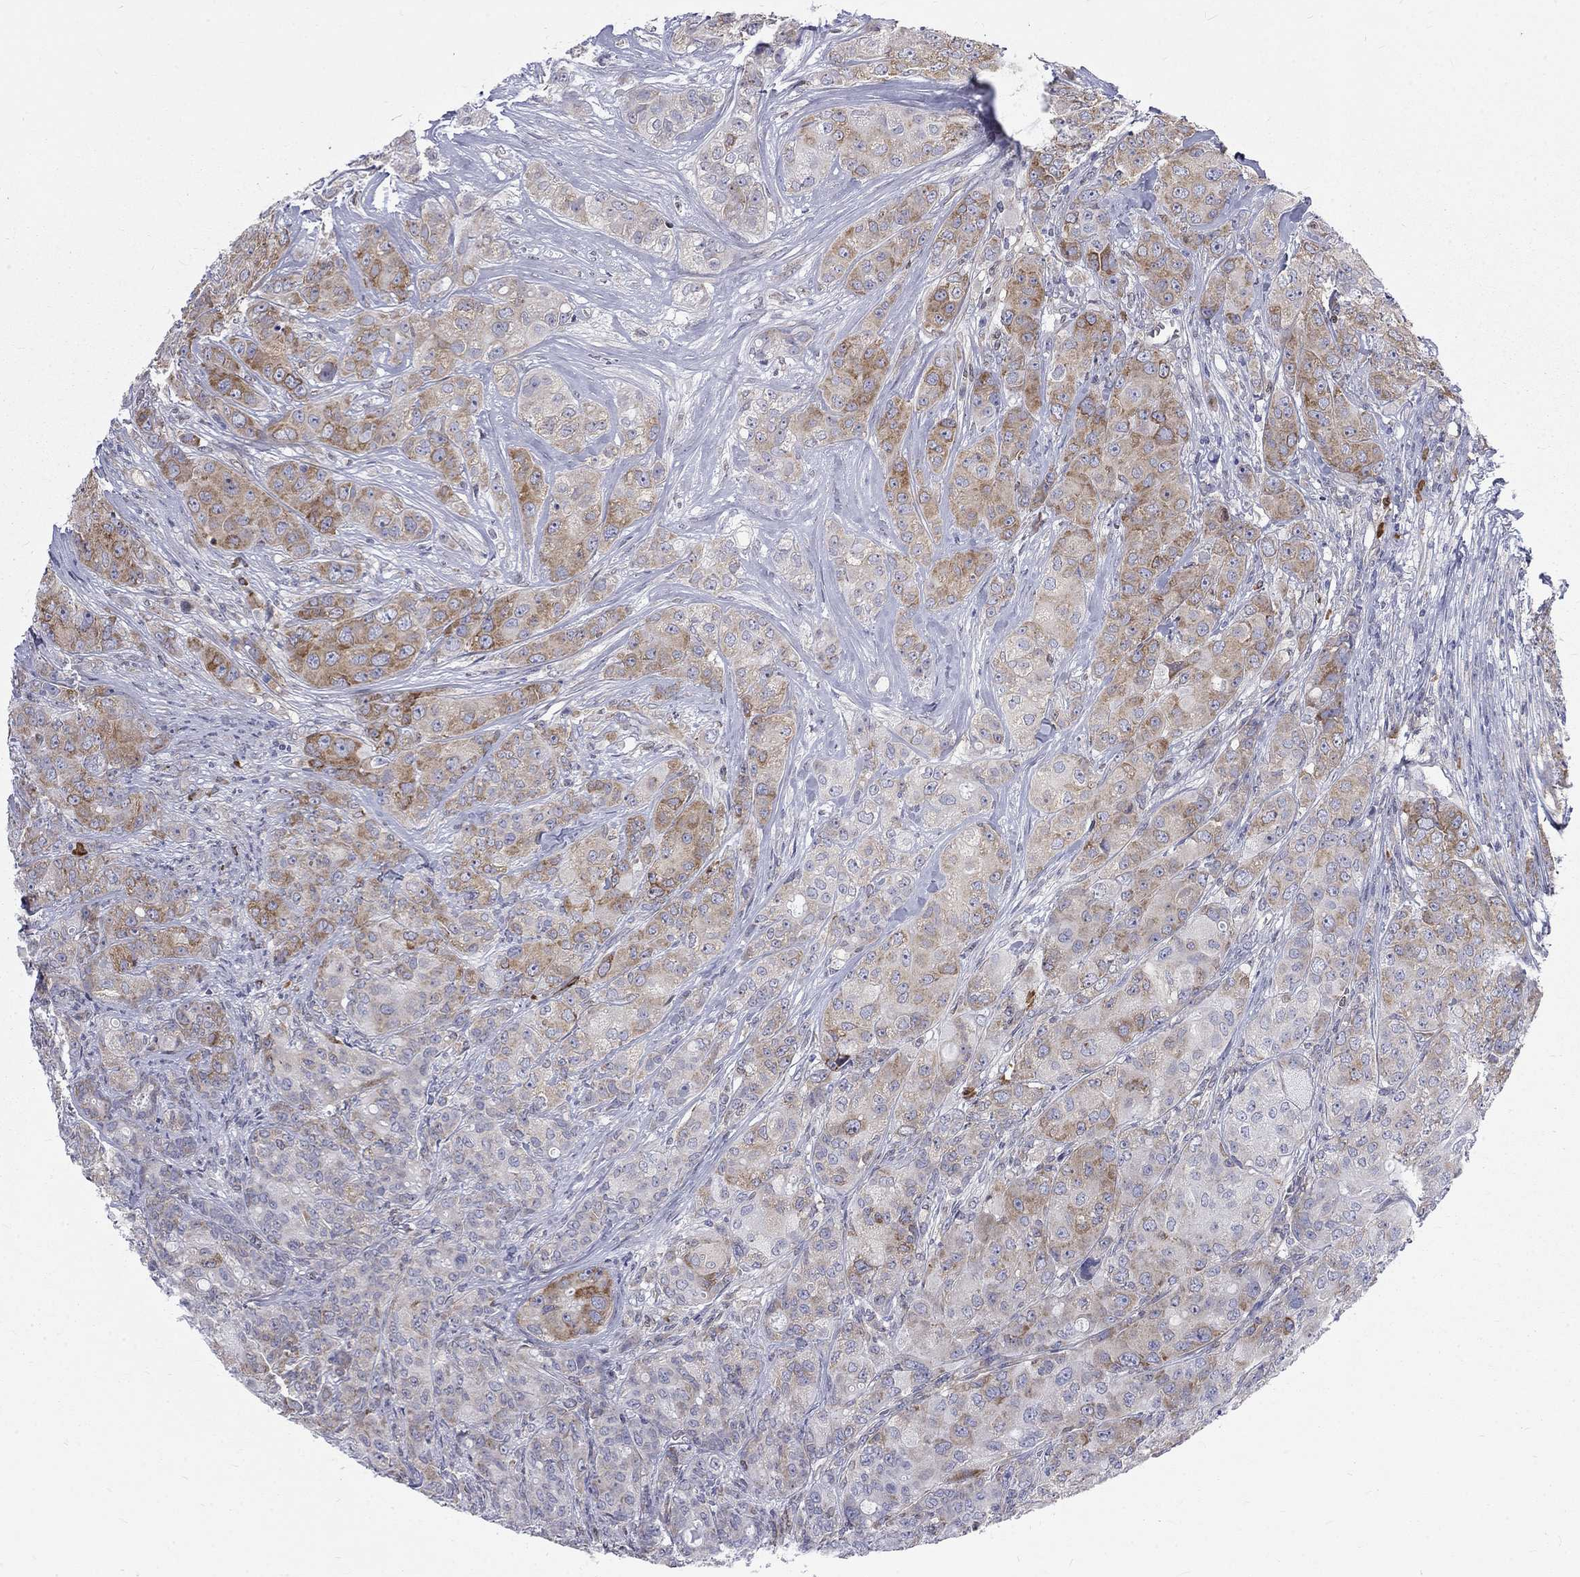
{"staining": {"intensity": "moderate", "quantity": ">75%", "location": "cytoplasmic/membranous"}, "tissue": "breast cancer", "cell_type": "Tumor cells", "image_type": "cancer", "snomed": [{"axis": "morphology", "description": "Duct carcinoma"}, {"axis": "topography", "description": "Breast"}], "caption": "The histopathology image displays a brown stain indicating the presence of a protein in the cytoplasmic/membranous of tumor cells in breast cancer.", "gene": "PABPC4", "patient": {"sex": "female", "age": 43}}